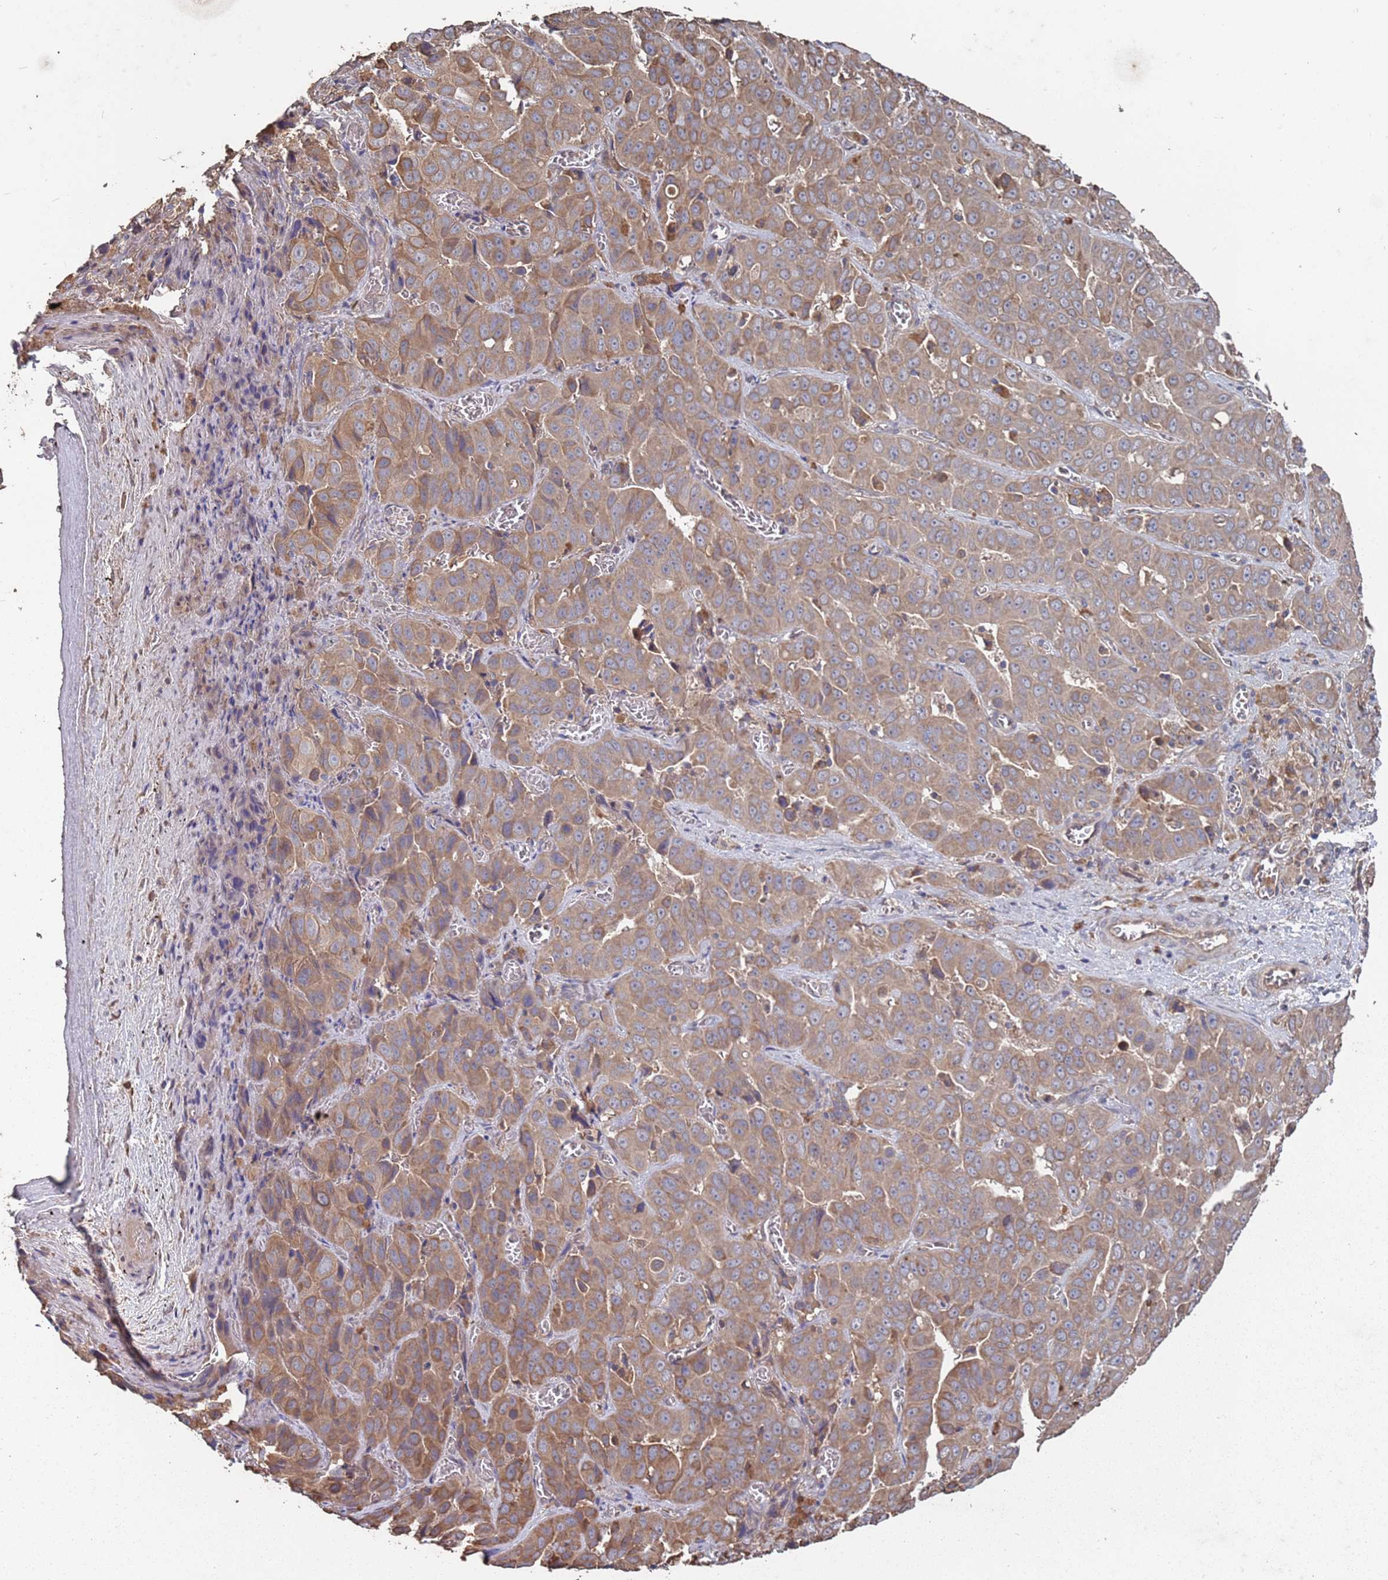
{"staining": {"intensity": "moderate", "quantity": "25%-75%", "location": "cytoplasmic/membranous"}, "tissue": "liver cancer", "cell_type": "Tumor cells", "image_type": "cancer", "snomed": [{"axis": "morphology", "description": "Cholangiocarcinoma"}, {"axis": "topography", "description": "Liver"}], "caption": "Liver cancer (cholangiocarcinoma) tissue reveals moderate cytoplasmic/membranous staining in about 25%-75% of tumor cells, visualized by immunohistochemistry.", "gene": "ATG5", "patient": {"sex": "female", "age": 52}}